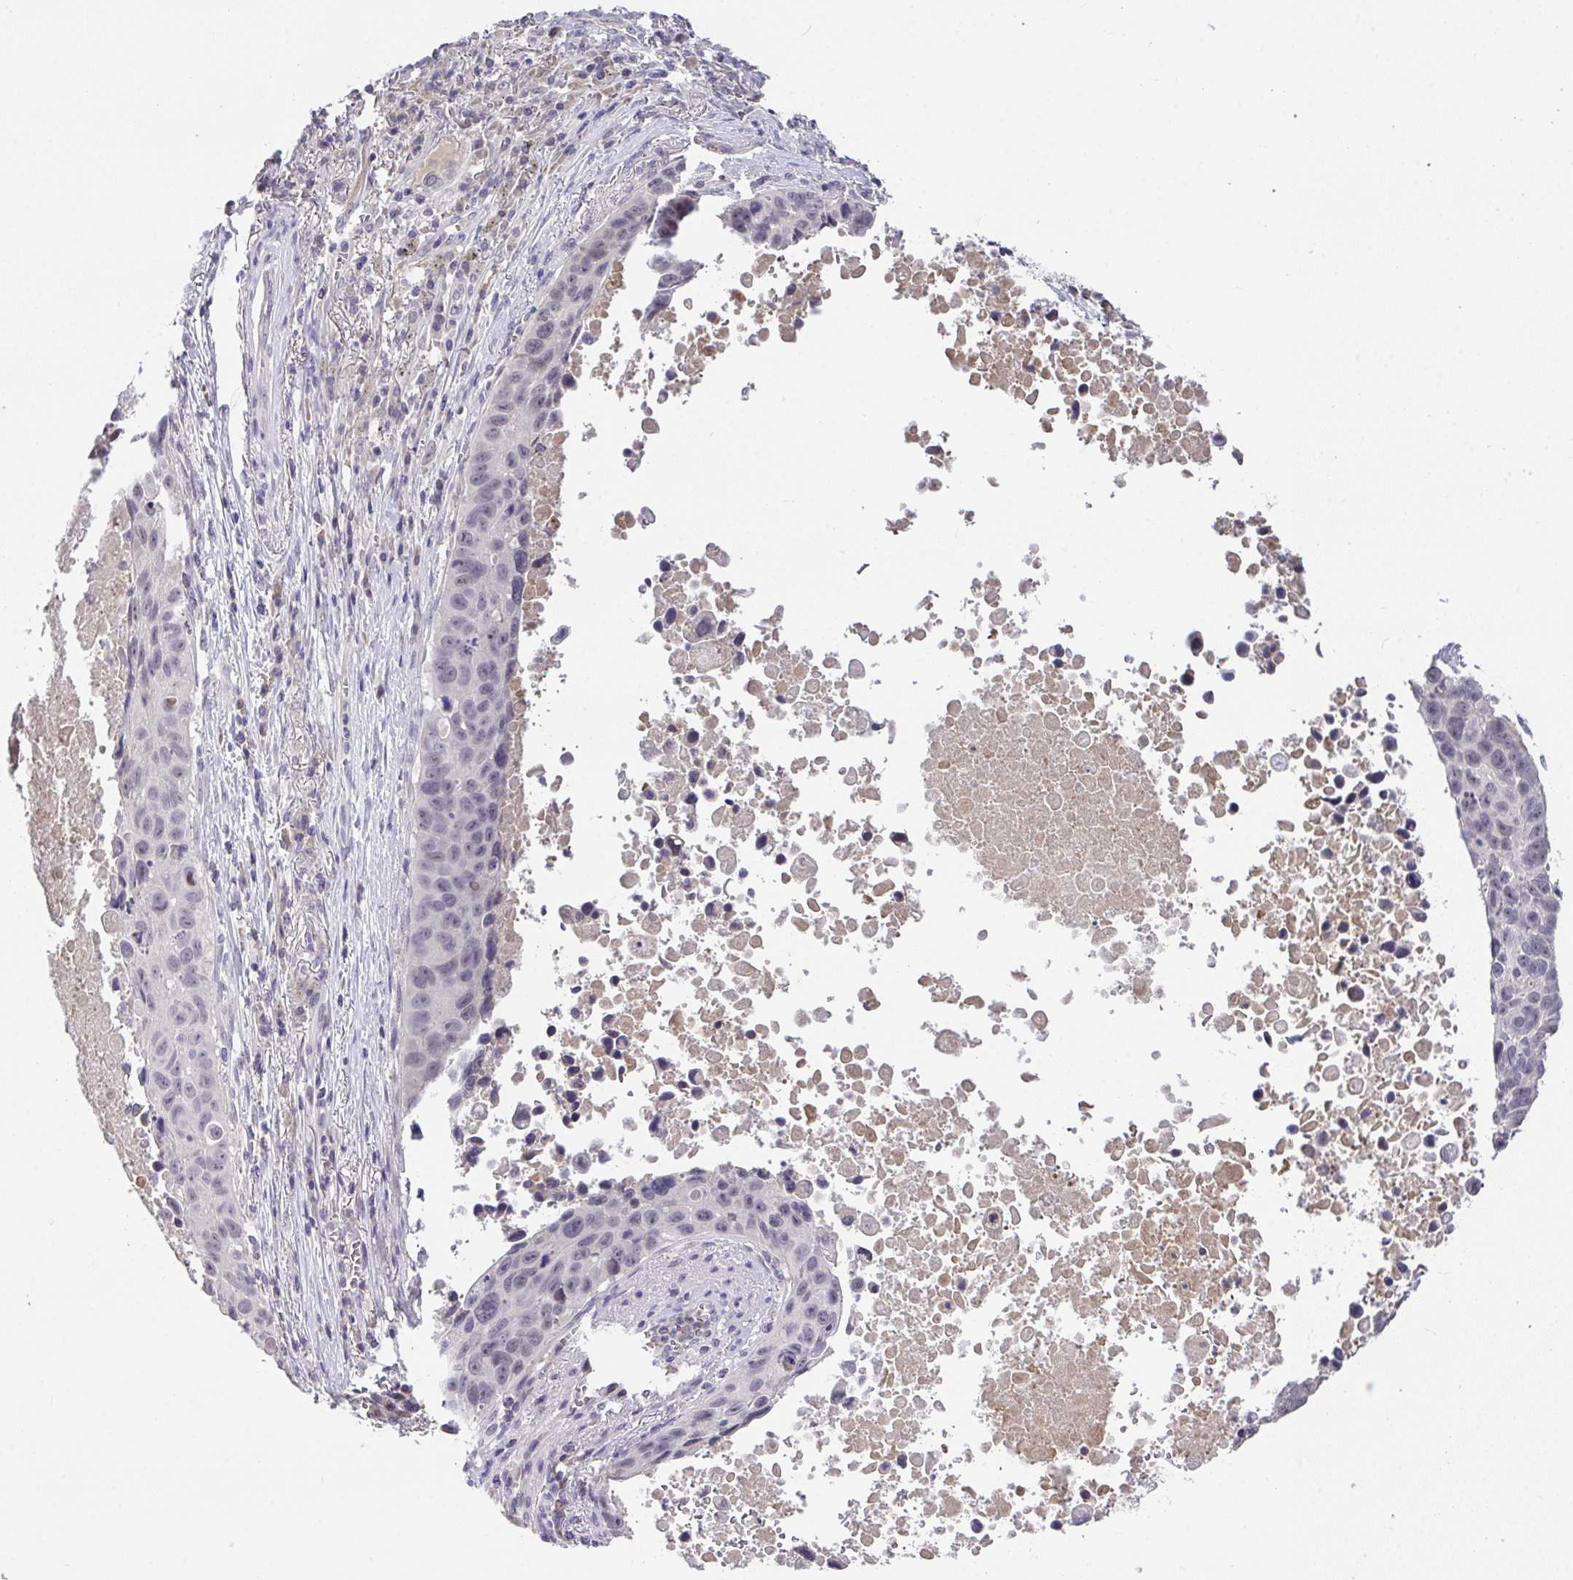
{"staining": {"intensity": "weak", "quantity": "<25%", "location": "nuclear"}, "tissue": "lung cancer", "cell_type": "Tumor cells", "image_type": "cancer", "snomed": [{"axis": "morphology", "description": "Squamous cell carcinoma, NOS"}, {"axis": "topography", "description": "Lung"}], "caption": "IHC micrograph of squamous cell carcinoma (lung) stained for a protein (brown), which demonstrates no staining in tumor cells. (DAB immunohistochemistry (IHC), high magnification).", "gene": "GLTPD2", "patient": {"sex": "male", "age": 66}}